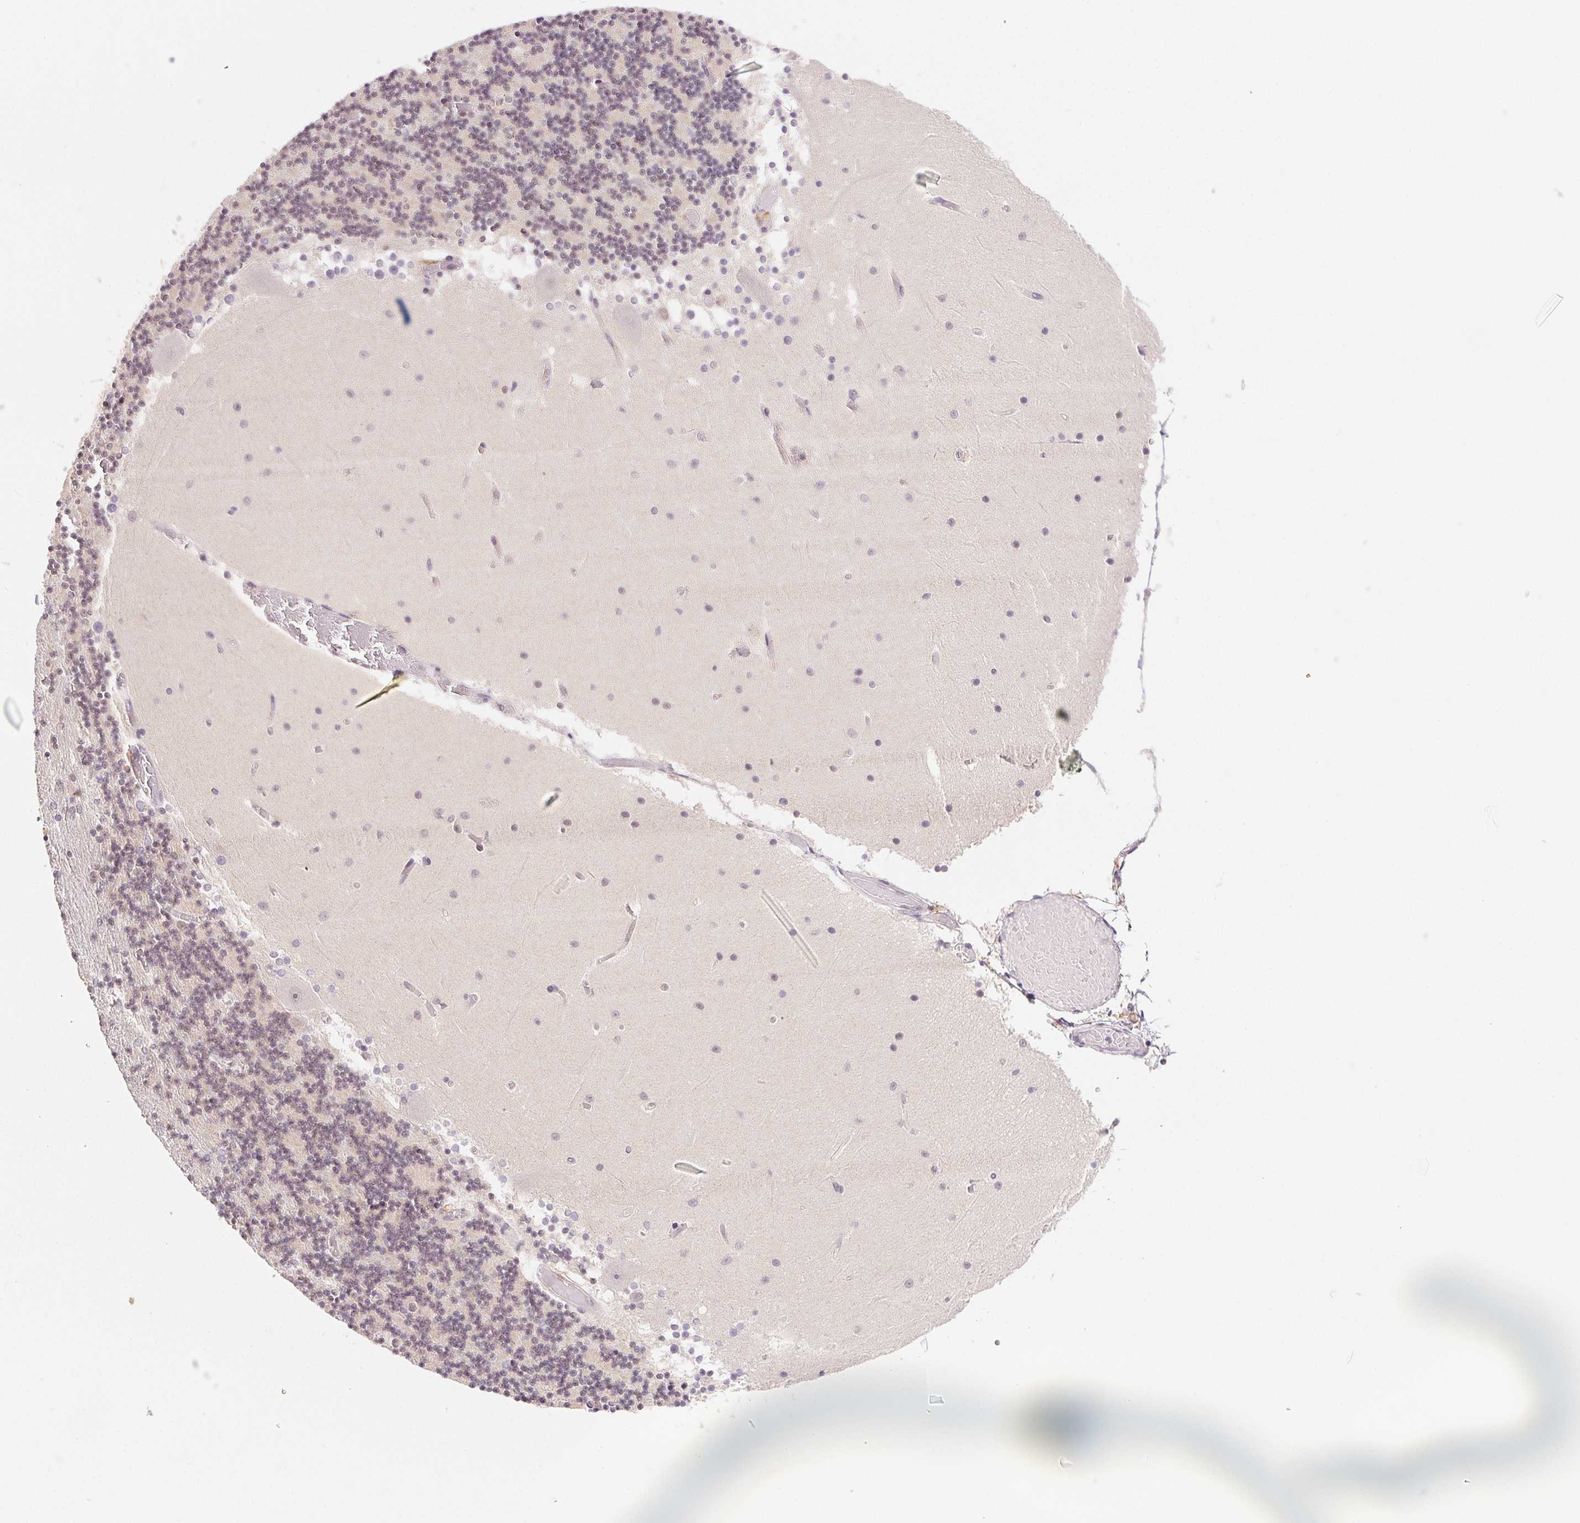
{"staining": {"intensity": "weak", "quantity": "25%-75%", "location": "cytoplasmic/membranous"}, "tissue": "cerebellum", "cell_type": "Cells in granular layer", "image_type": "normal", "snomed": [{"axis": "morphology", "description": "Normal tissue, NOS"}, {"axis": "topography", "description": "Cerebellum"}], "caption": "Cerebellum stained with DAB IHC displays low levels of weak cytoplasmic/membranous positivity in approximately 25%-75% of cells in granular layer.", "gene": "PRPF18", "patient": {"sex": "female", "age": 28}}